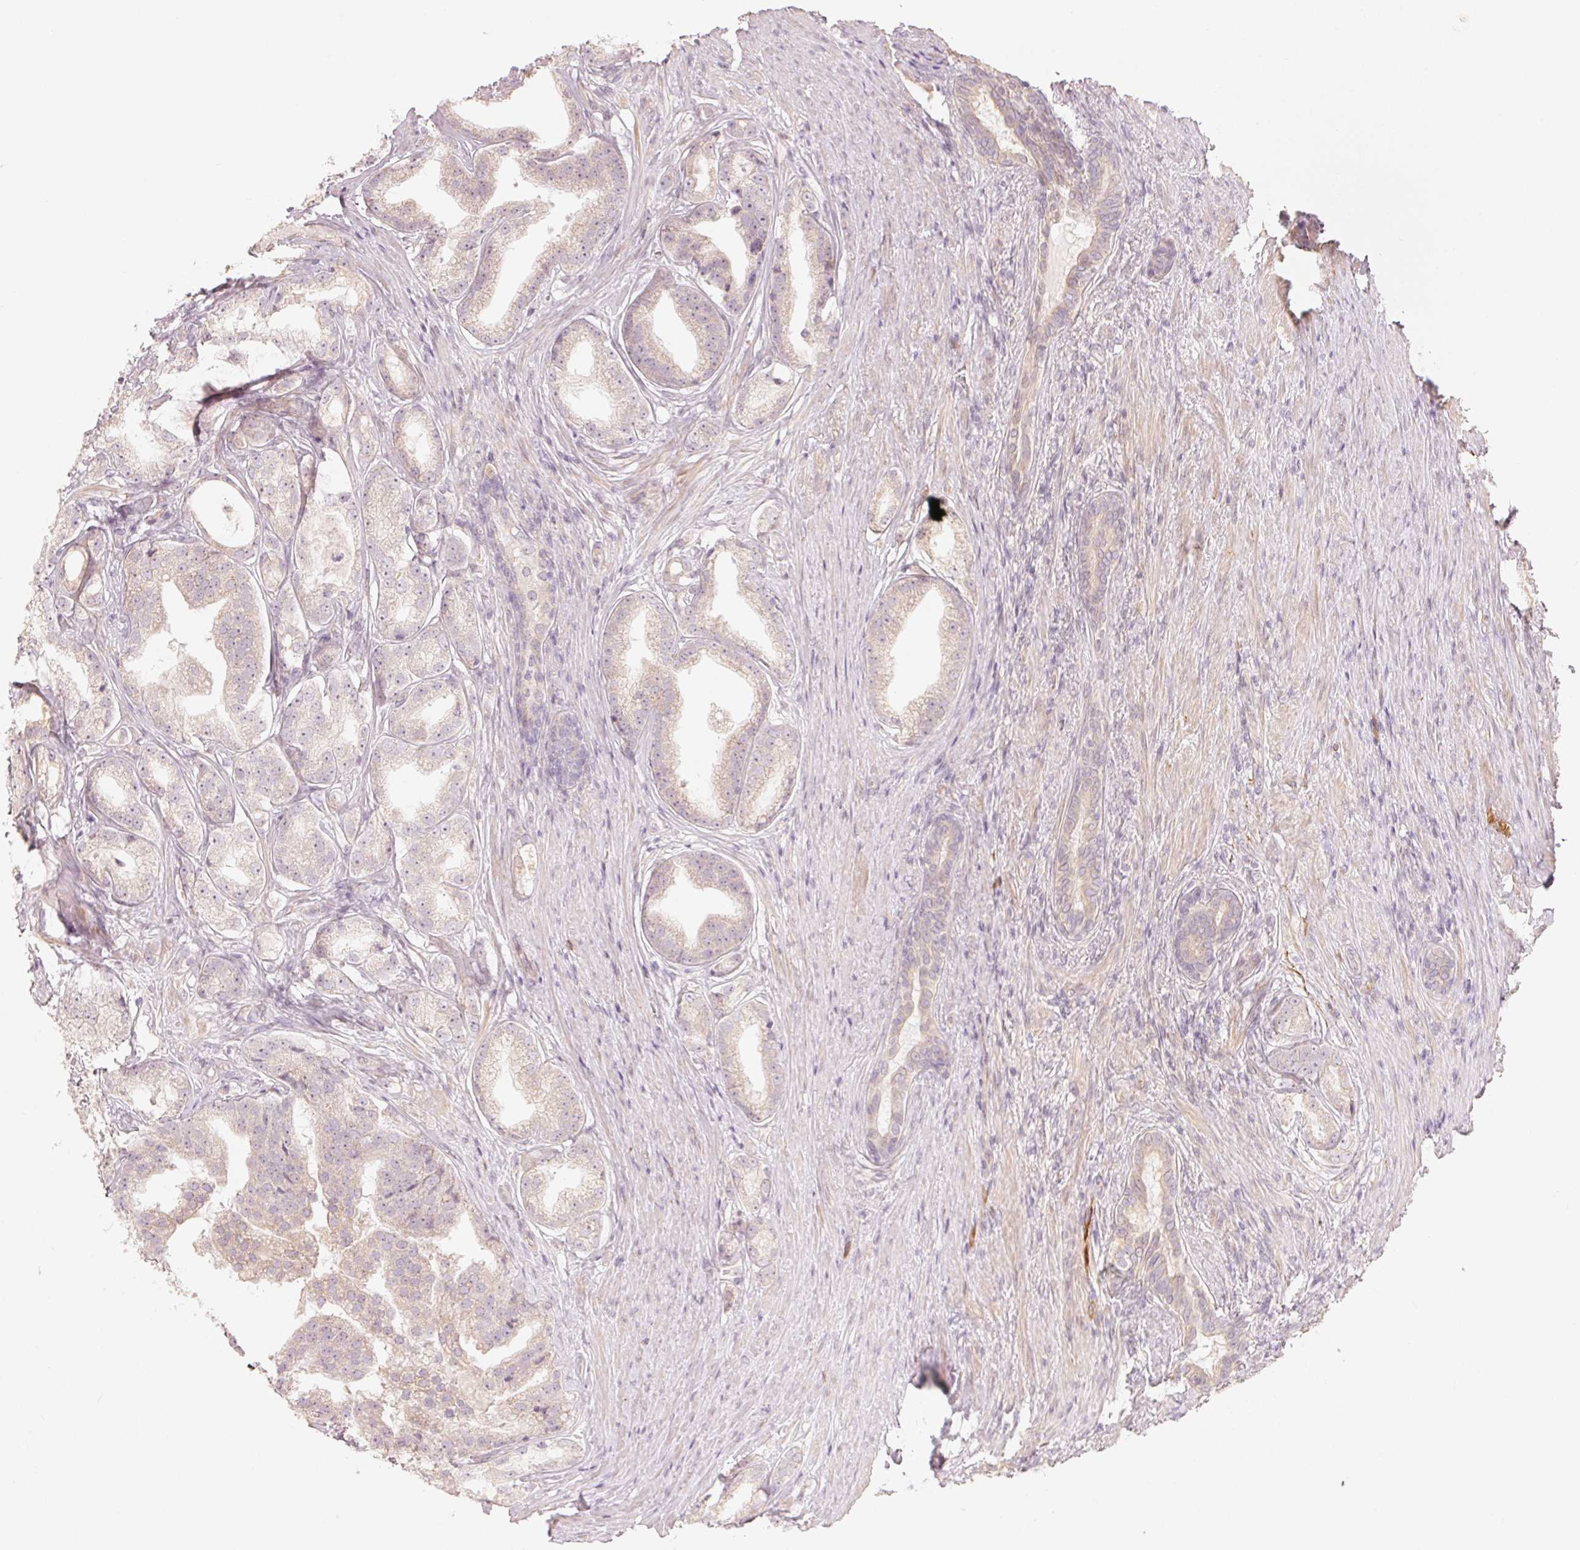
{"staining": {"intensity": "weak", "quantity": "<25%", "location": "cytoplasmic/membranous"}, "tissue": "prostate cancer", "cell_type": "Tumor cells", "image_type": "cancer", "snomed": [{"axis": "morphology", "description": "Adenocarcinoma, Low grade"}, {"axis": "topography", "description": "Prostate"}], "caption": "High power microscopy photomicrograph of an immunohistochemistry (IHC) micrograph of prostate cancer (adenocarcinoma (low-grade)), revealing no significant expression in tumor cells.", "gene": "DENND2C", "patient": {"sex": "male", "age": 65}}